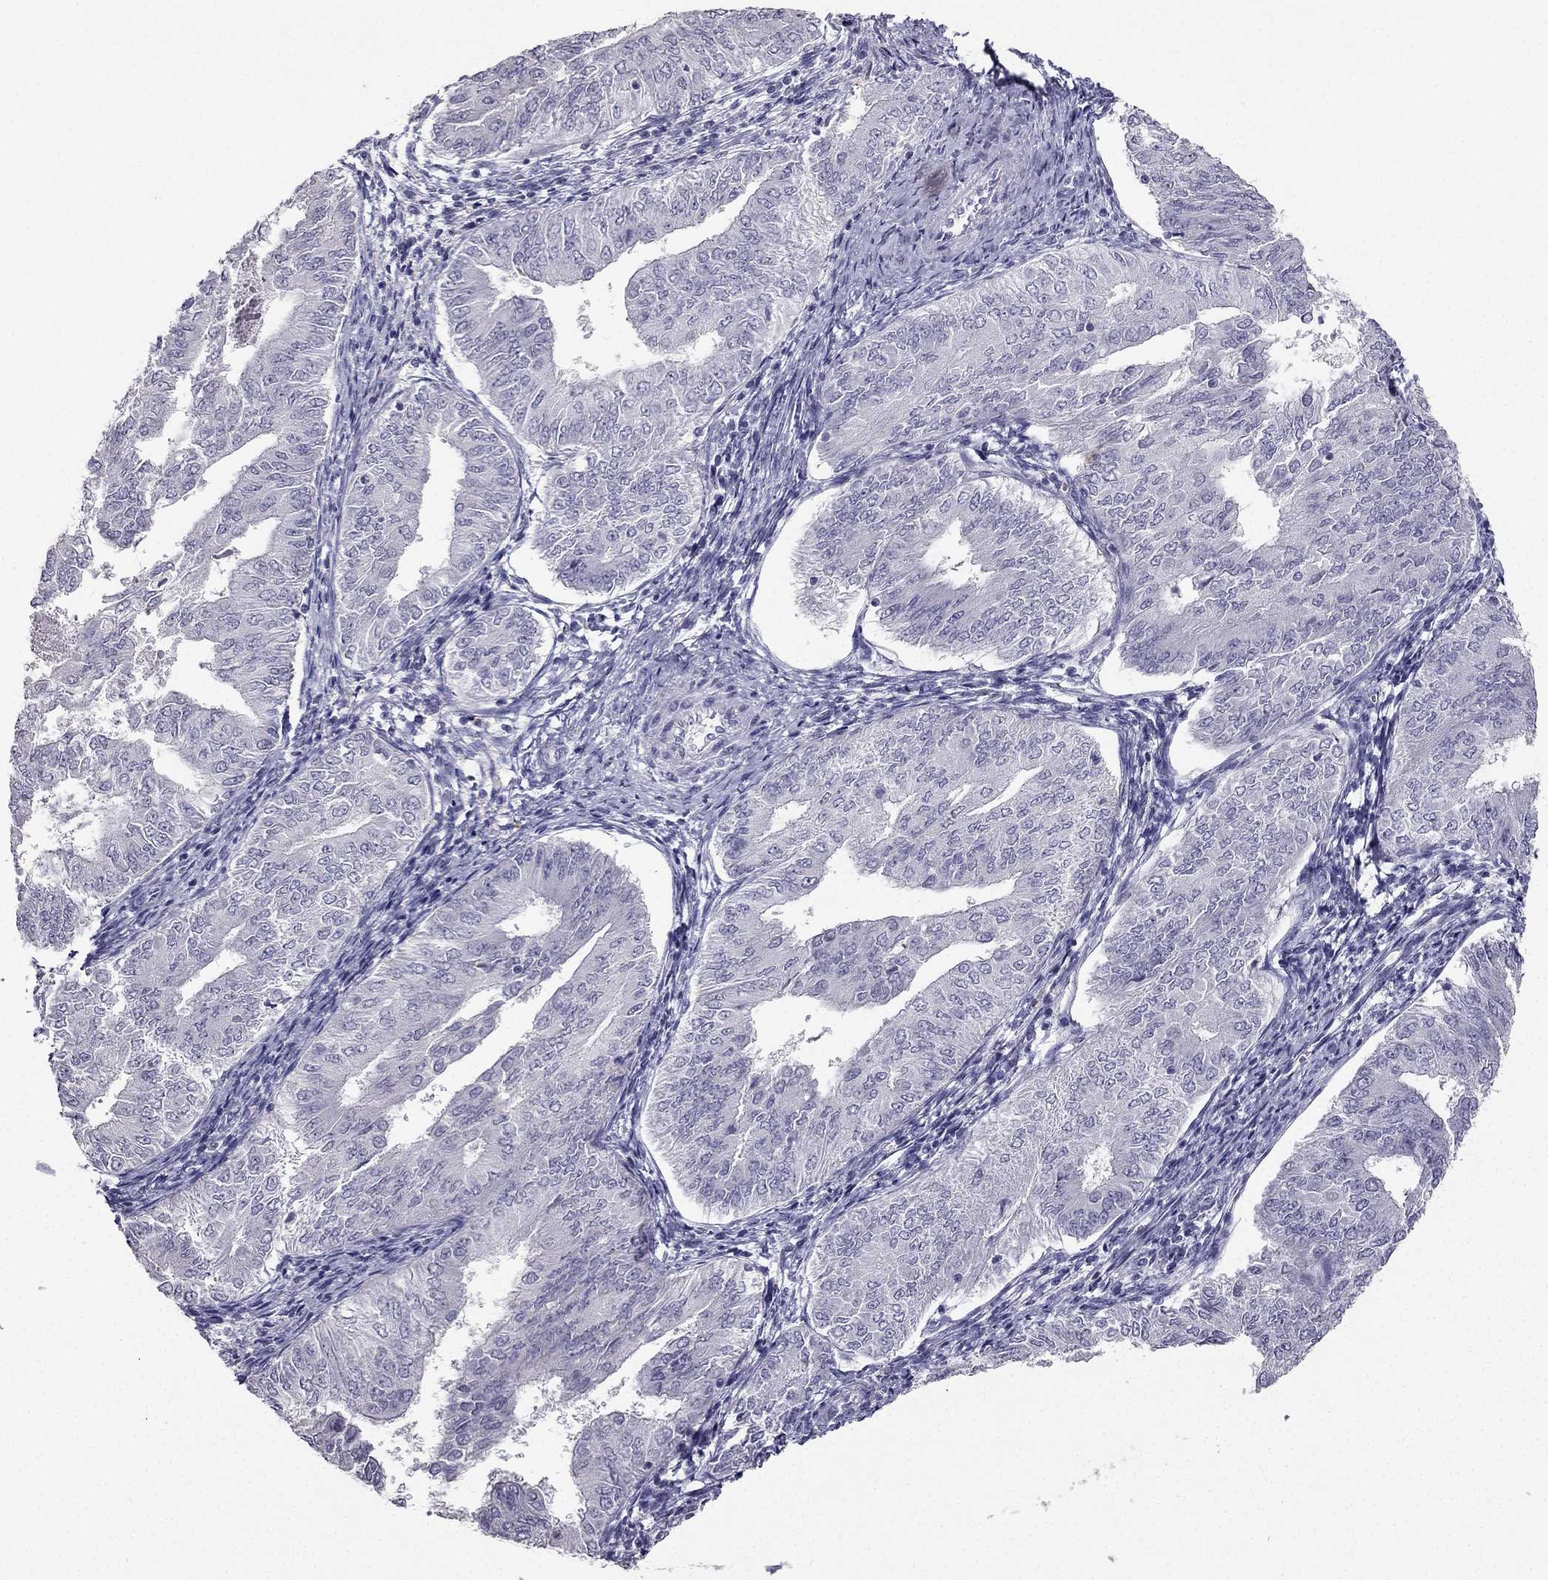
{"staining": {"intensity": "negative", "quantity": "none", "location": "none"}, "tissue": "endometrial cancer", "cell_type": "Tumor cells", "image_type": "cancer", "snomed": [{"axis": "morphology", "description": "Adenocarcinoma, NOS"}, {"axis": "topography", "description": "Endometrium"}], "caption": "DAB immunohistochemical staining of human adenocarcinoma (endometrial) reveals no significant positivity in tumor cells. (Immunohistochemistry (ihc), brightfield microscopy, high magnification).", "gene": "CALB2", "patient": {"sex": "female", "age": 53}}